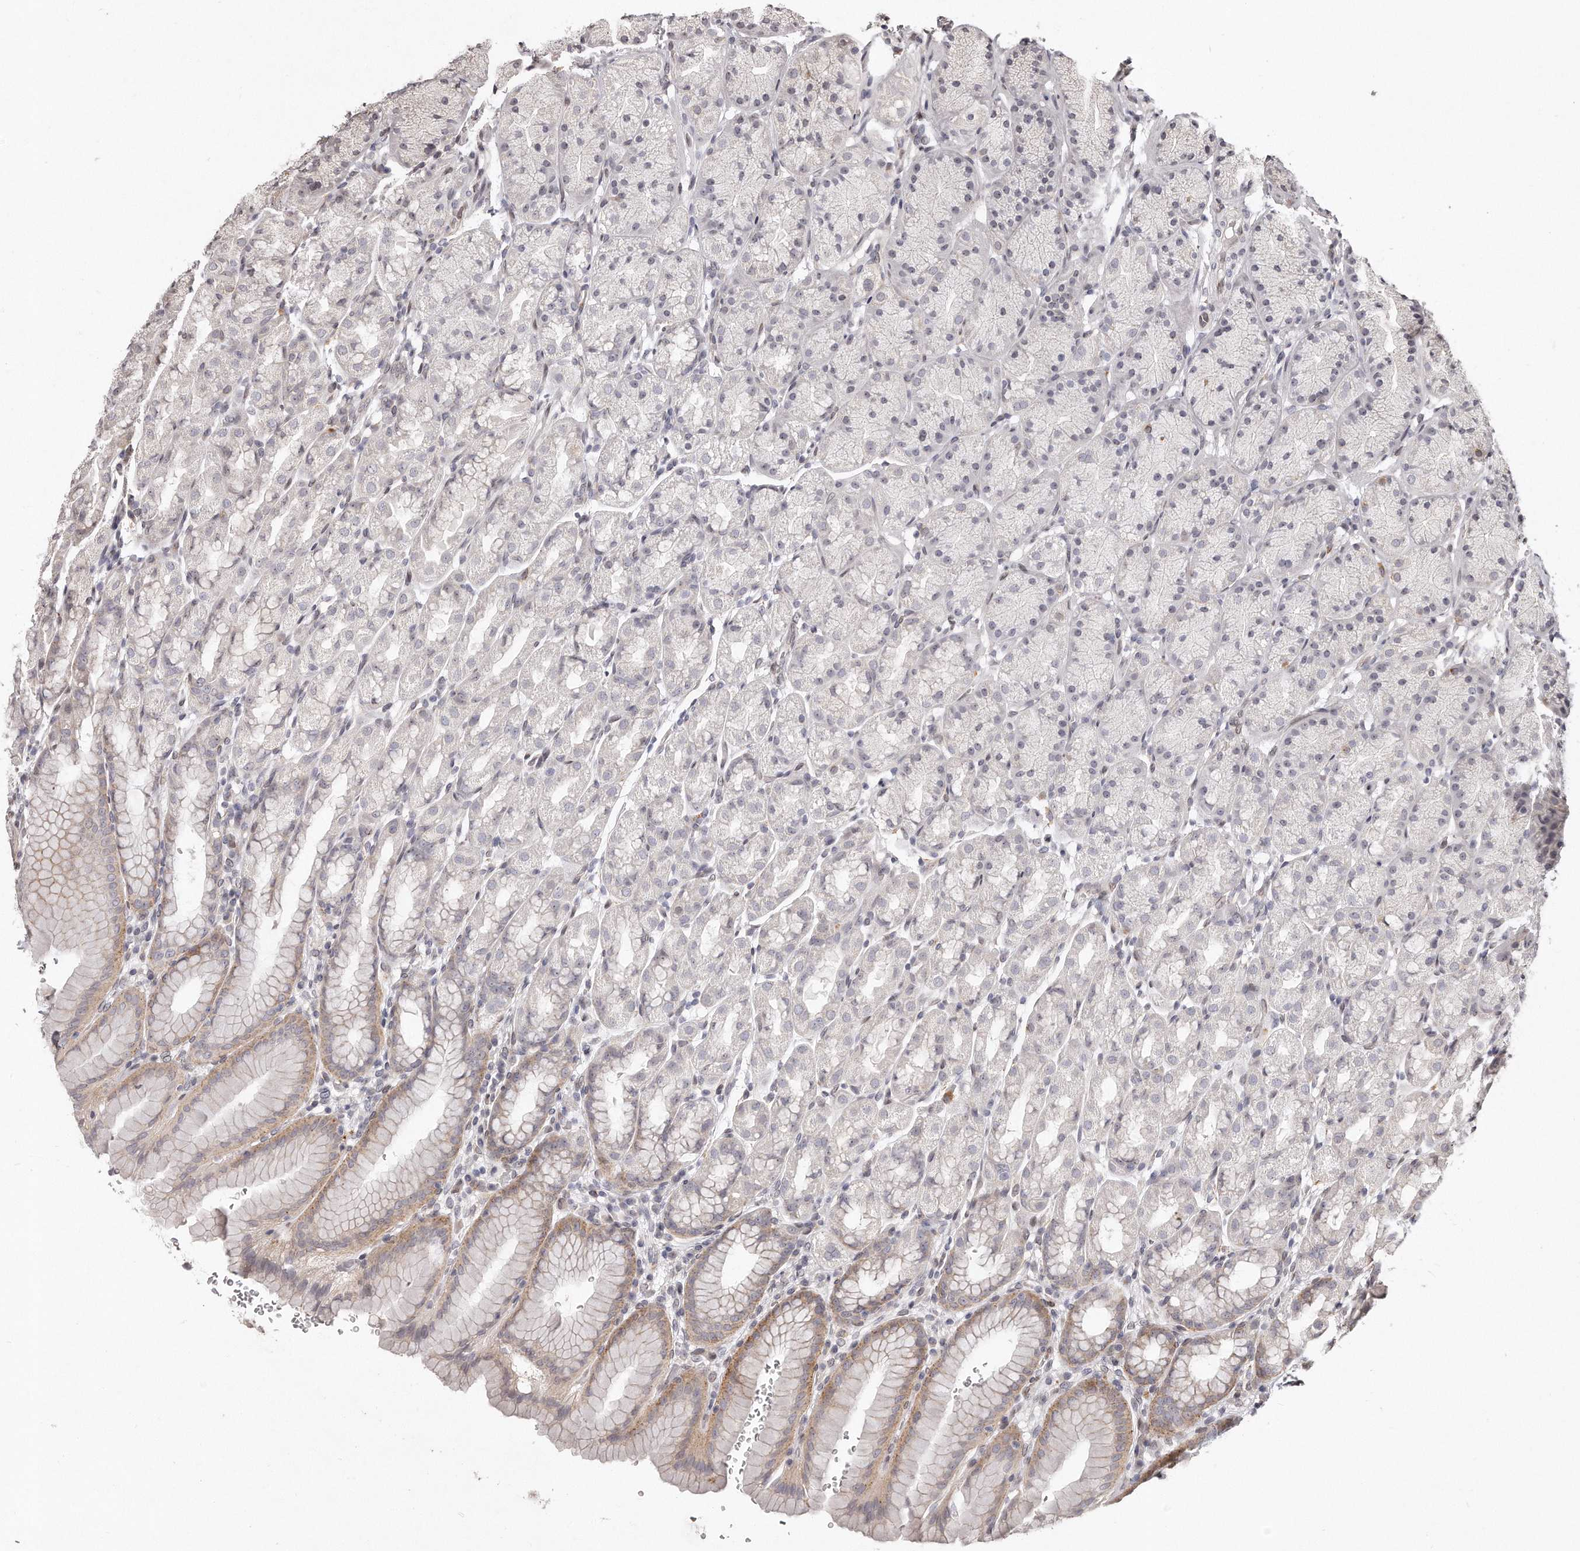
{"staining": {"intensity": "moderate", "quantity": "<25%", "location": "cytoplasmic/membranous"}, "tissue": "stomach", "cell_type": "Glandular cells", "image_type": "normal", "snomed": [{"axis": "morphology", "description": "Normal tissue, NOS"}, {"axis": "topography", "description": "Stomach"}], "caption": "Glandular cells show moderate cytoplasmic/membranous staining in approximately <25% of cells in unremarkable stomach. The protein is stained brown, and the nuclei are stained in blue (DAB (3,3'-diaminobenzidine) IHC with brightfield microscopy, high magnification).", "gene": "HASPIN", "patient": {"sex": "male", "age": 42}}